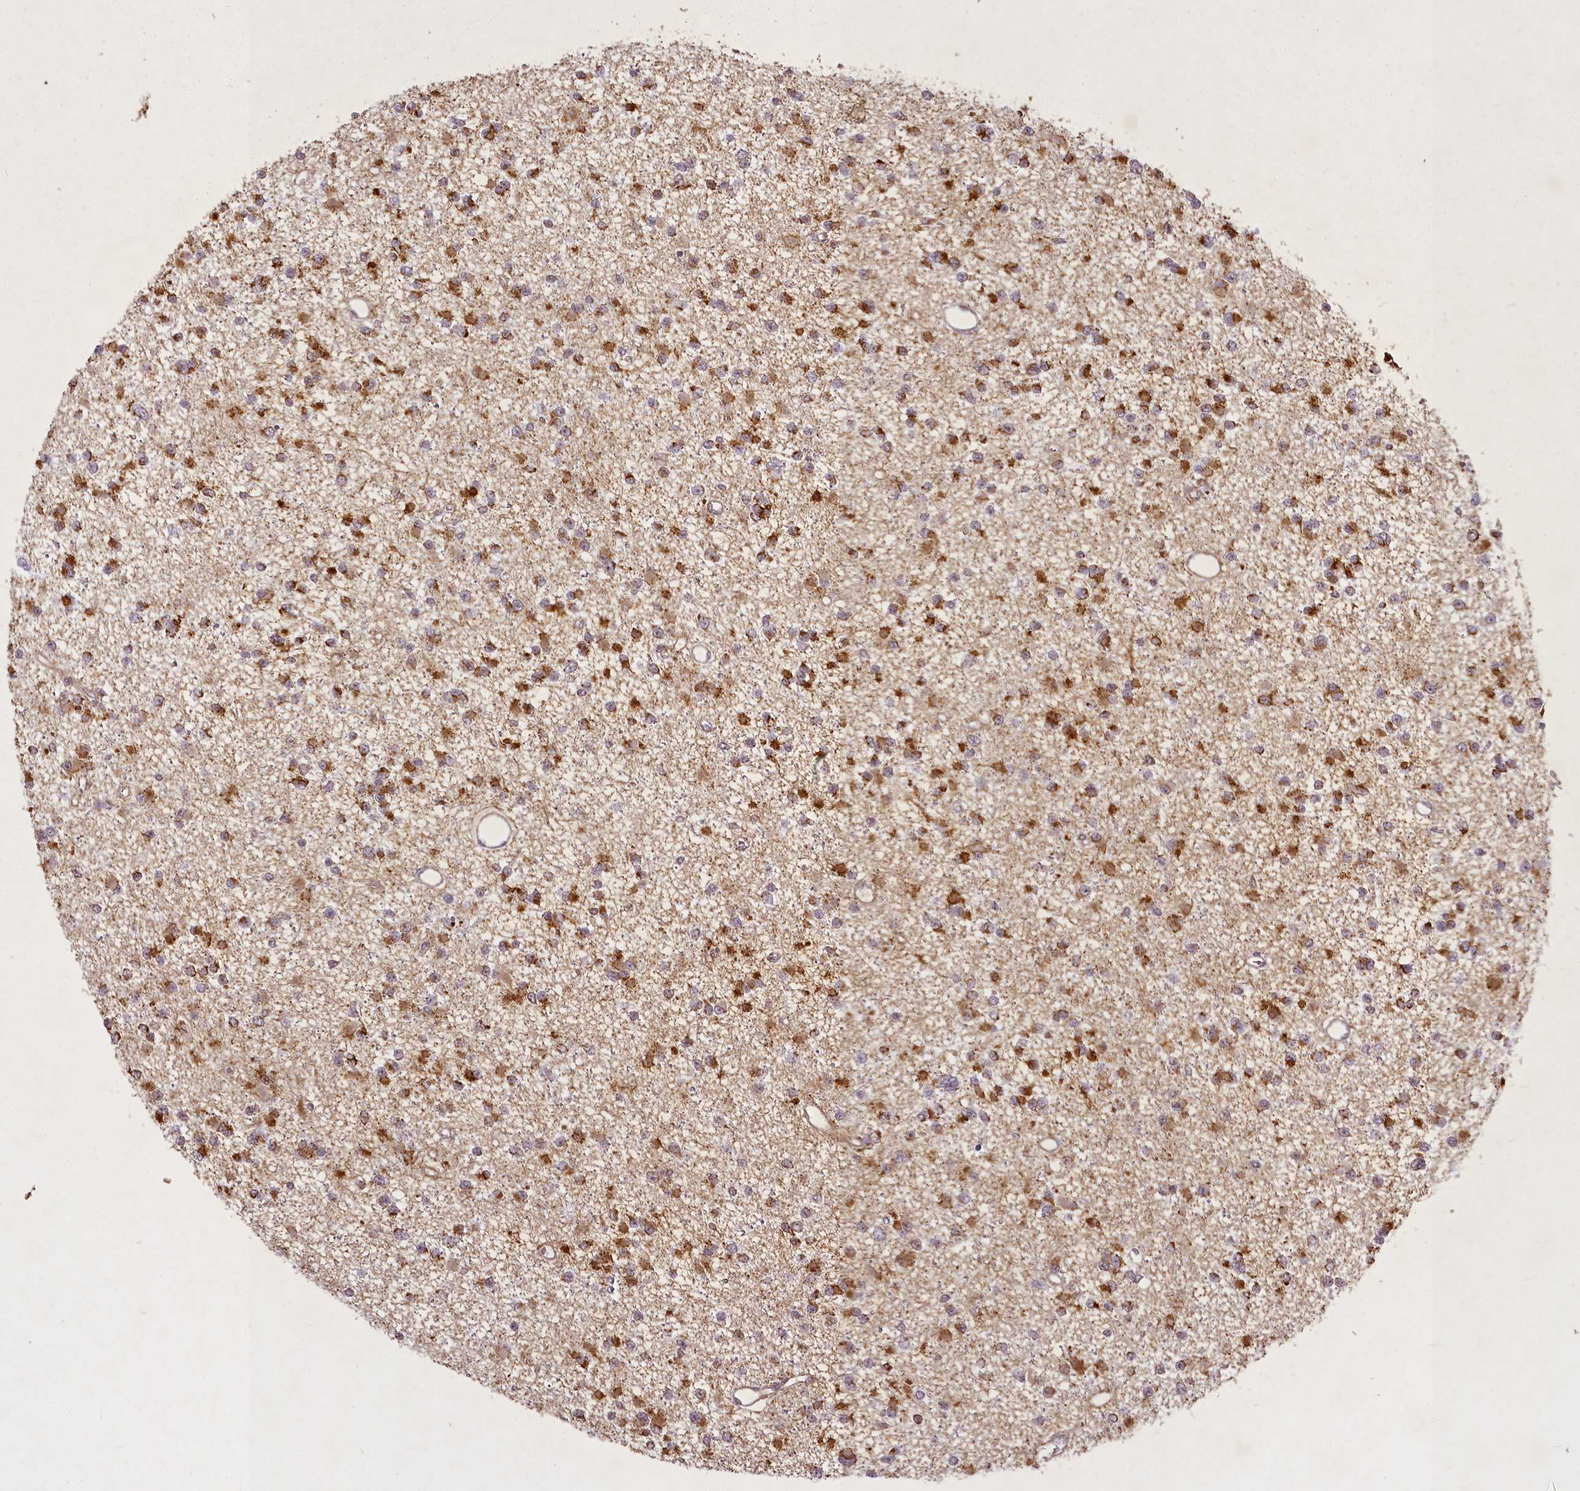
{"staining": {"intensity": "strong", "quantity": ">75%", "location": "cytoplasmic/membranous"}, "tissue": "glioma", "cell_type": "Tumor cells", "image_type": "cancer", "snomed": [{"axis": "morphology", "description": "Glioma, malignant, Low grade"}, {"axis": "topography", "description": "Brain"}], "caption": "Protein expression analysis of malignant glioma (low-grade) exhibits strong cytoplasmic/membranous staining in about >75% of tumor cells. The staining was performed using DAB to visualize the protein expression in brown, while the nuclei were stained in blue with hematoxylin (Magnification: 20x).", "gene": "CHCHD2", "patient": {"sex": "female", "age": 22}}